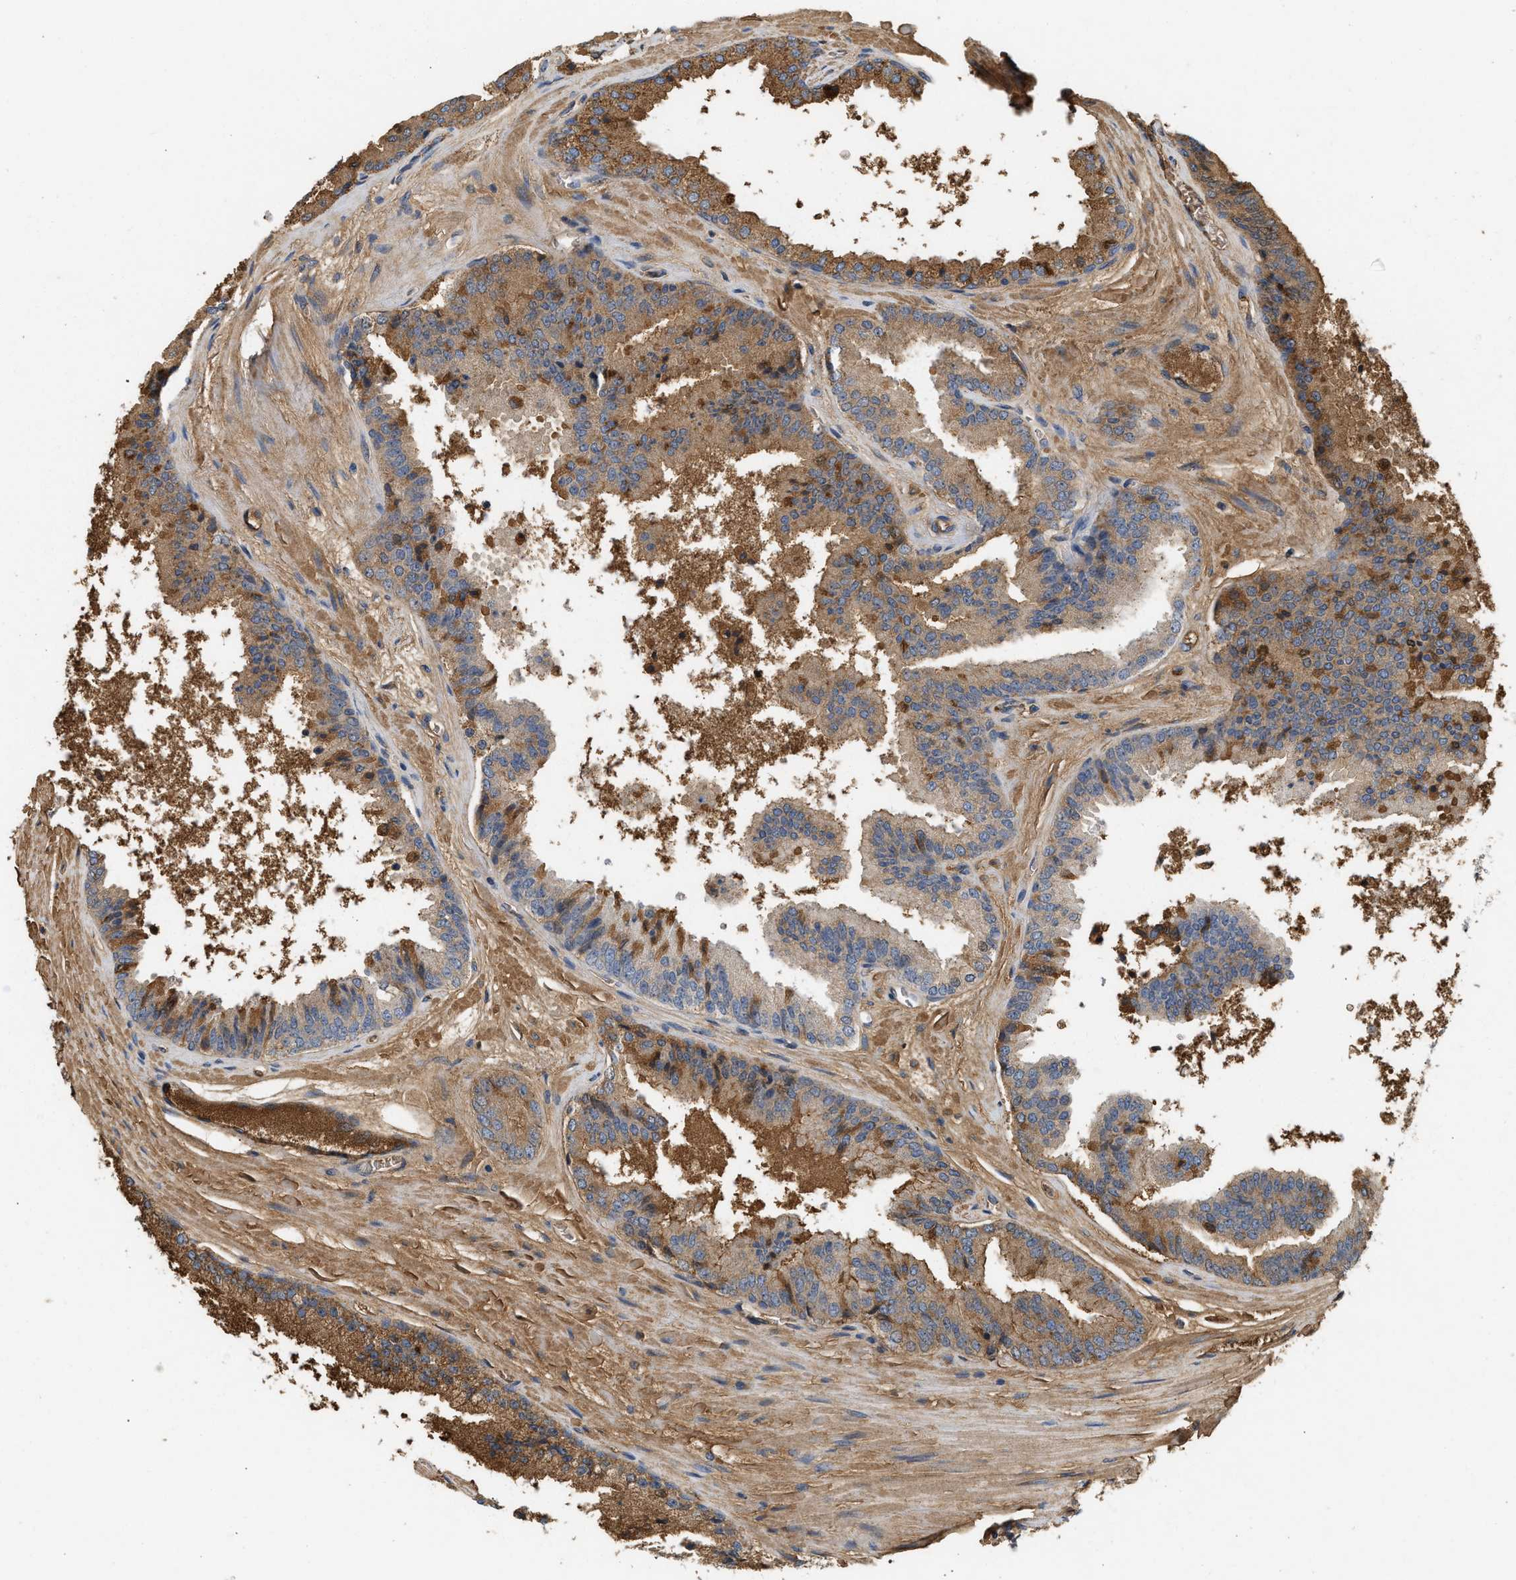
{"staining": {"intensity": "moderate", "quantity": "25%-75%", "location": "cytoplasmic/membranous"}, "tissue": "prostate cancer", "cell_type": "Tumor cells", "image_type": "cancer", "snomed": [{"axis": "morphology", "description": "Adenocarcinoma, High grade"}, {"axis": "topography", "description": "Prostate"}], "caption": "Immunohistochemistry (DAB (3,3'-diaminobenzidine)) staining of human prostate cancer displays moderate cytoplasmic/membranous protein positivity in approximately 25%-75% of tumor cells. The protein of interest is shown in brown color, while the nuclei are stained blue.", "gene": "F8", "patient": {"sex": "male", "age": 65}}